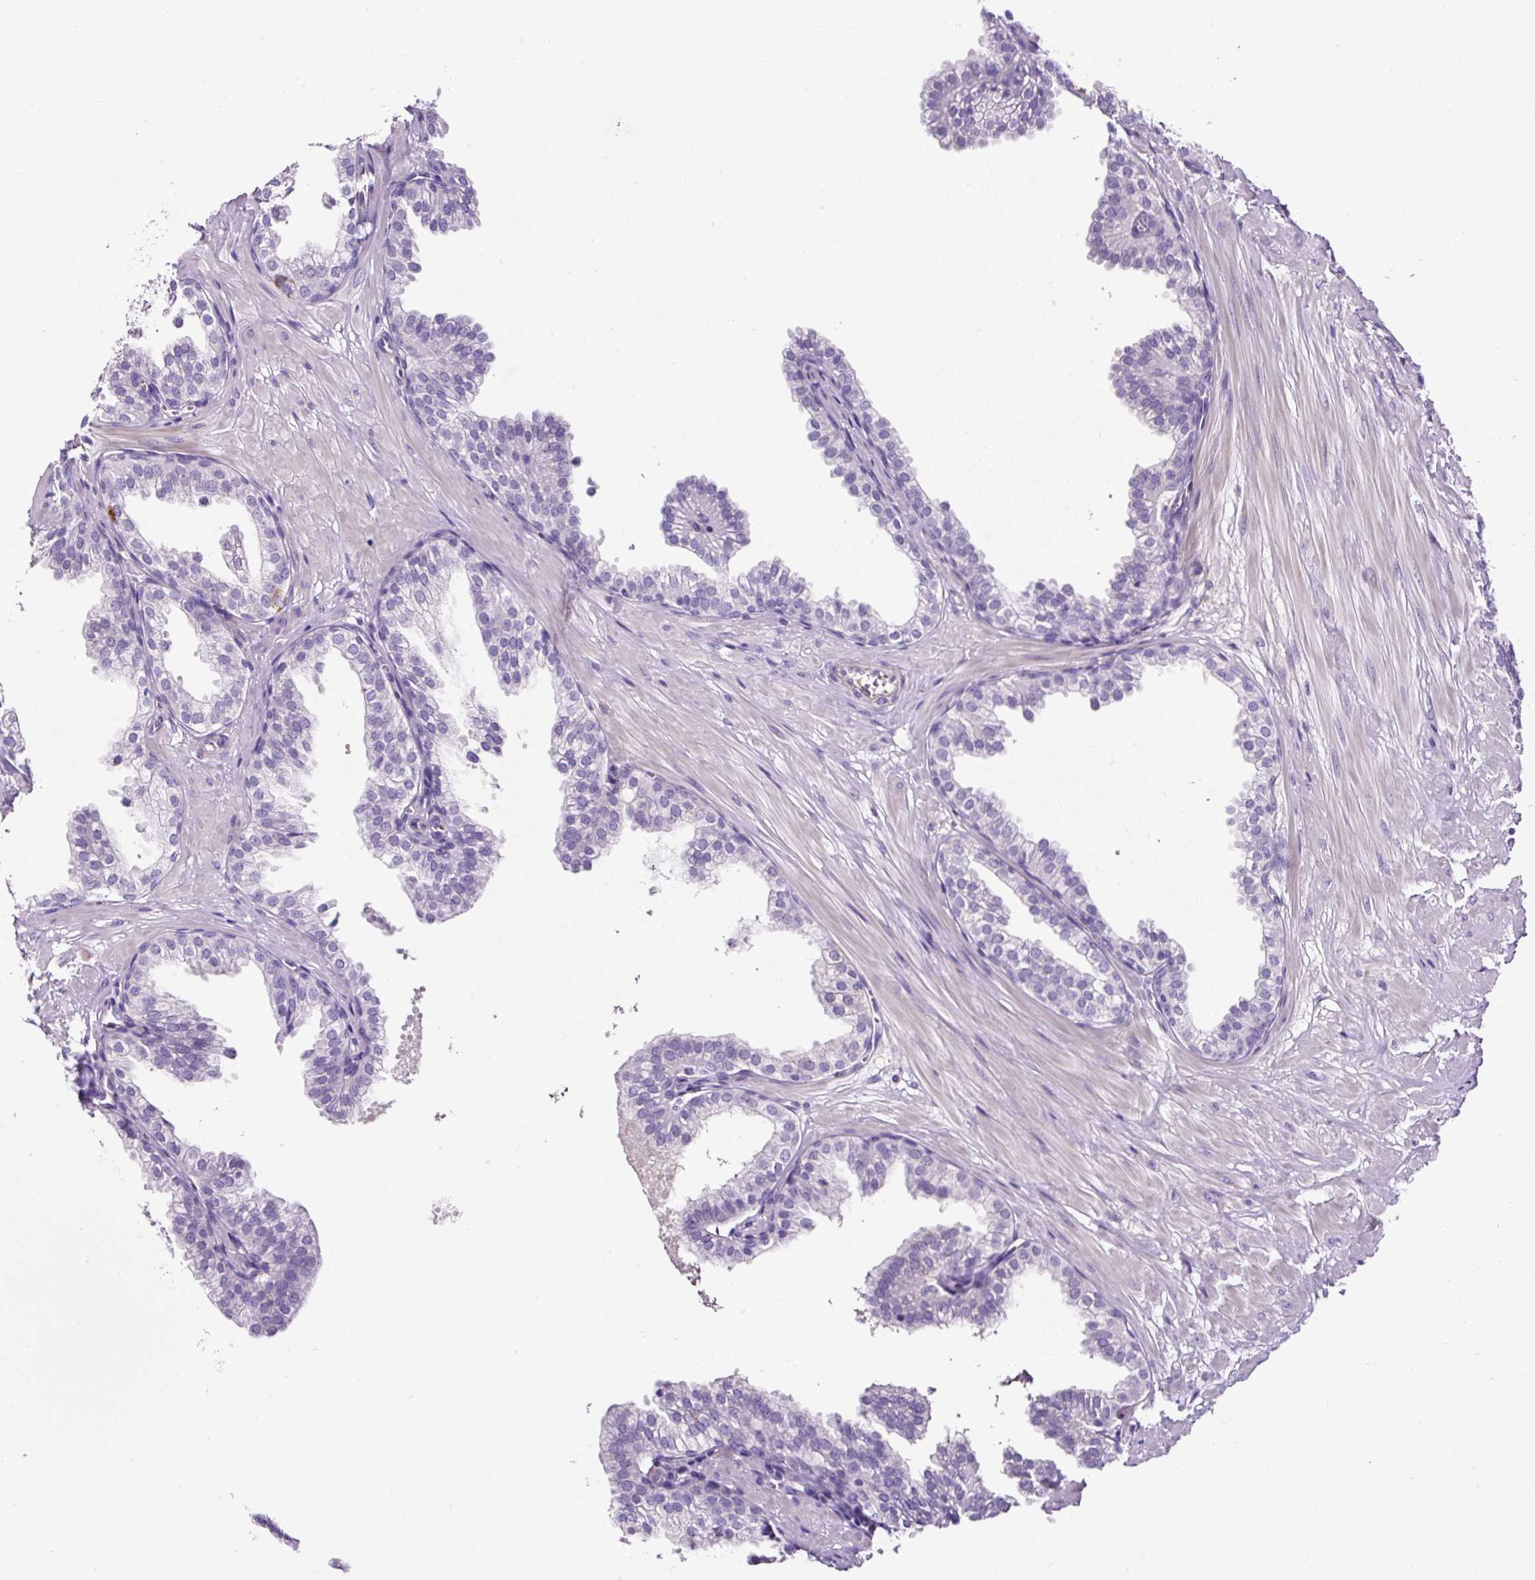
{"staining": {"intensity": "negative", "quantity": "none", "location": "none"}, "tissue": "prostate", "cell_type": "Glandular cells", "image_type": "normal", "snomed": [{"axis": "morphology", "description": "Normal tissue, NOS"}, {"axis": "topography", "description": "Prostate"}, {"axis": "topography", "description": "Peripheral nerve tissue"}], "caption": "High power microscopy photomicrograph of an IHC image of unremarkable prostate, revealing no significant staining in glandular cells. (DAB (3,3'-diaminobenzidine) immunohistochemistry (IHC), high magnification).", "gene": "OR14A2", "patient": {"sex": "male", "age": 55}}